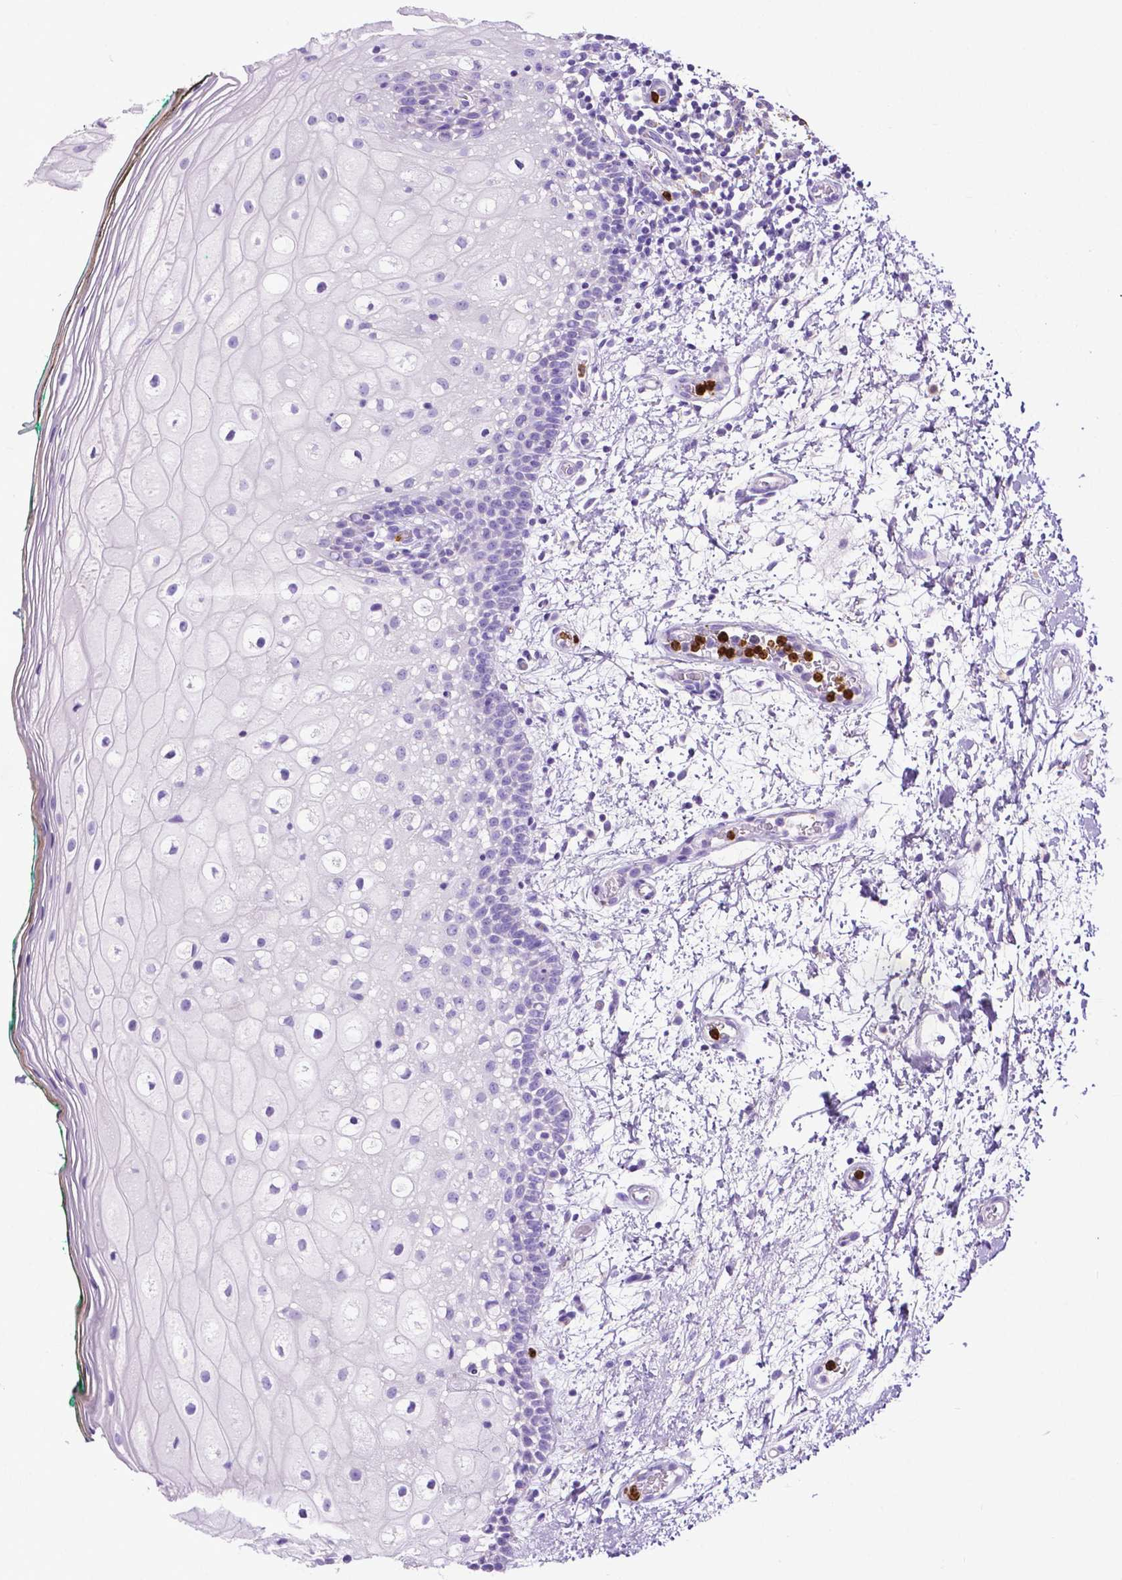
{"staining": {"intensity": "negative", "quantity": "none", "location": "none"}, "tissue": "oral mucosa", "cell_type": "Squamous epithelial cells", "image_type": "normal", "snomed": [{"axis": "morphology", "description": "Normal tissue, NOS"}, {"axis": "topography", "description": "Oral tissue"}], "caption": "This is a photomicrograph of IHC staining of benign oral mucosa, which shows no staining in squamous epithelial cells. (Stains: DAB (3,3'-diaminobenzidine) immunohistochemistry (IHC) with hematoxylin counter stain, Microscopy: brightfield microscopy at high magnification).", "gene": "MMP9", "patient": {"sex": "female", "age": 83}}